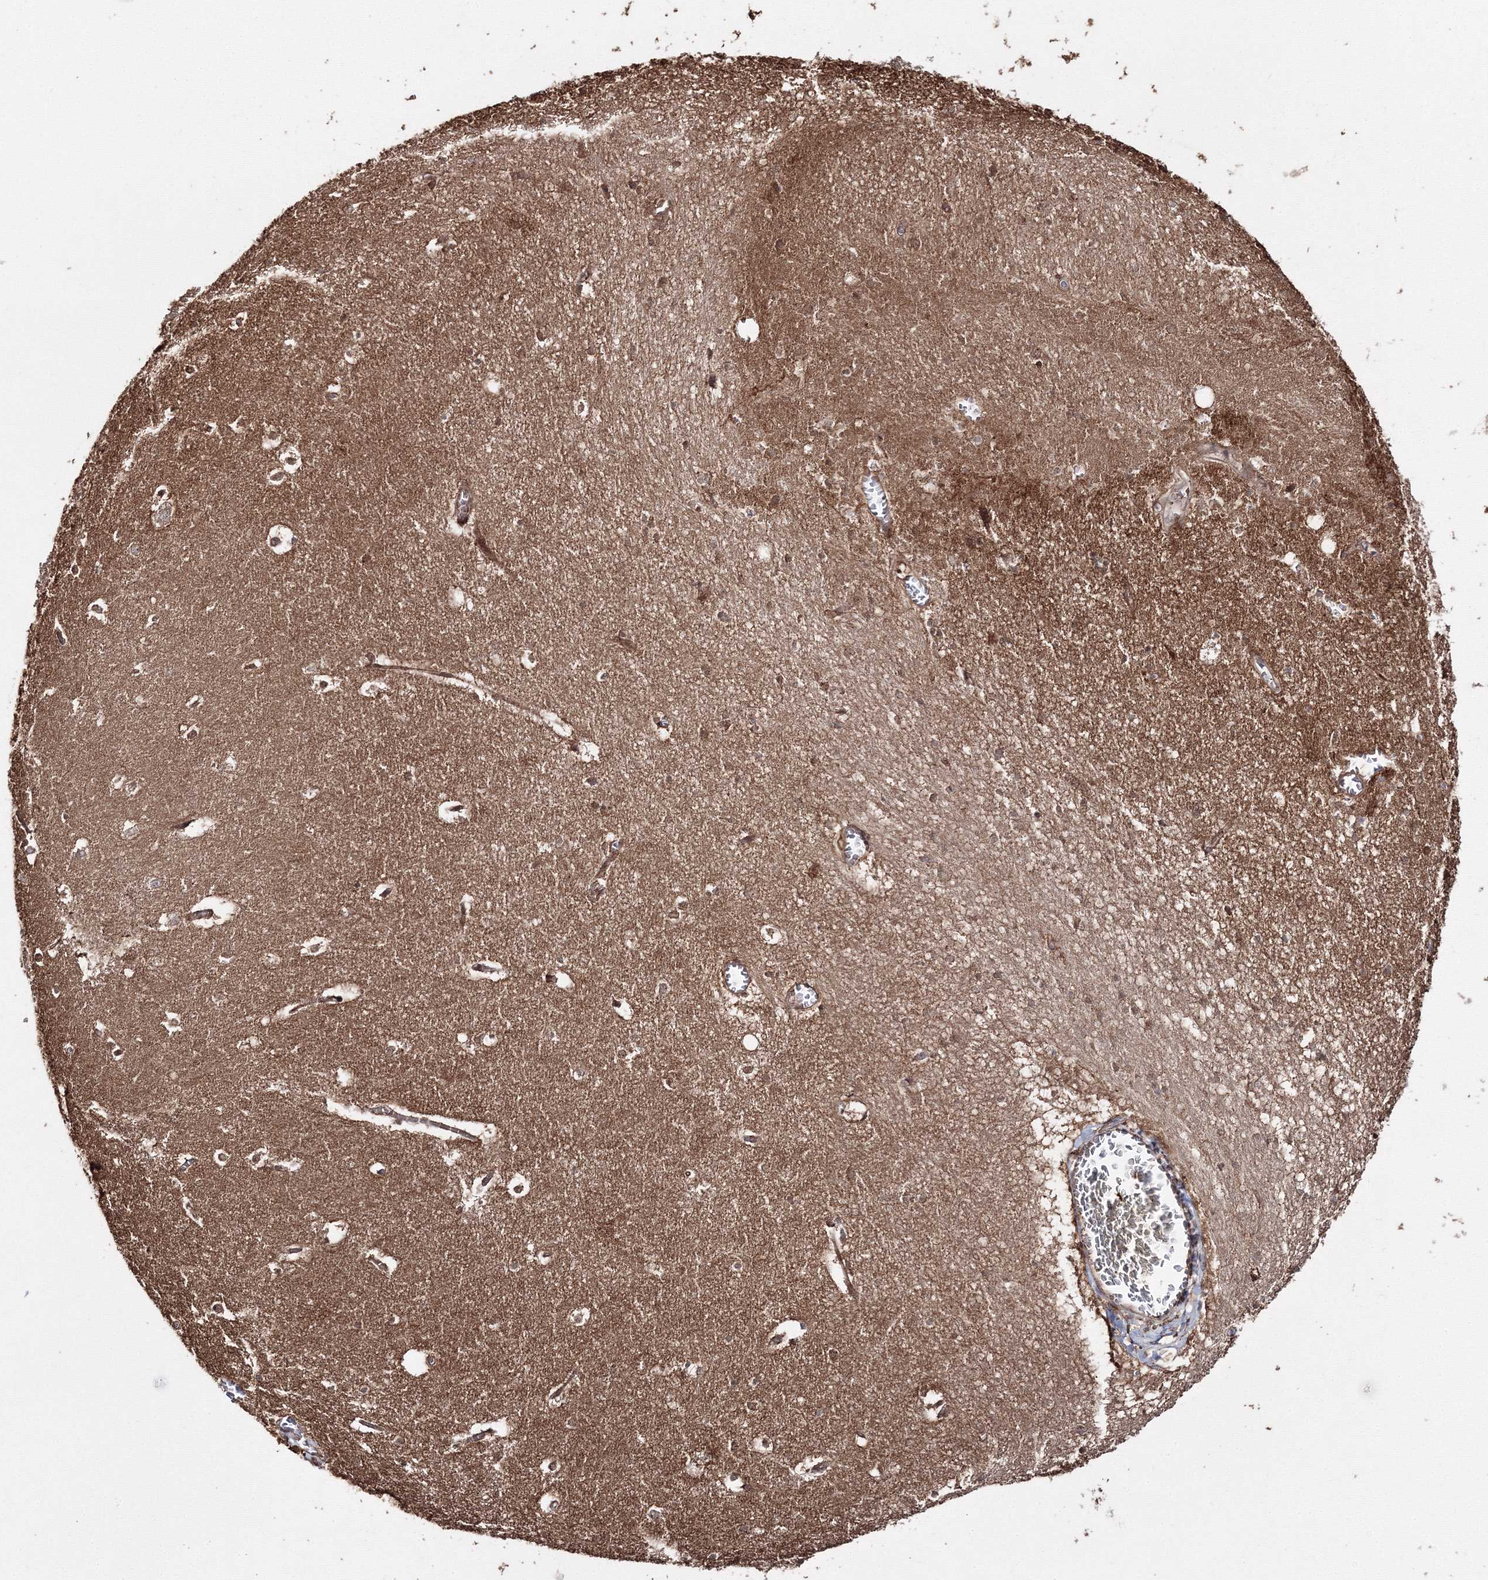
{"staining": {"intensity": "moderate", "quantity": "<25%", "location": "cytoplasmic/membranous"}, "tissue": "hippocampus", "cell_type": "Glial cells", "image_type": "normal", "snomed": [{"axis": "morphology", "description": "Normal tissue, NOS"}, {"axis": "topography", "description": "Hippocampus"}], "caption": "Immunohistochemical staining of unremarkable hippocampus displays moderate cytoplasmic/membranous protein positivity in approximately <25% of glial cells.", "gene": "DDO", "patient": {"sex": "female", "age": 64}}